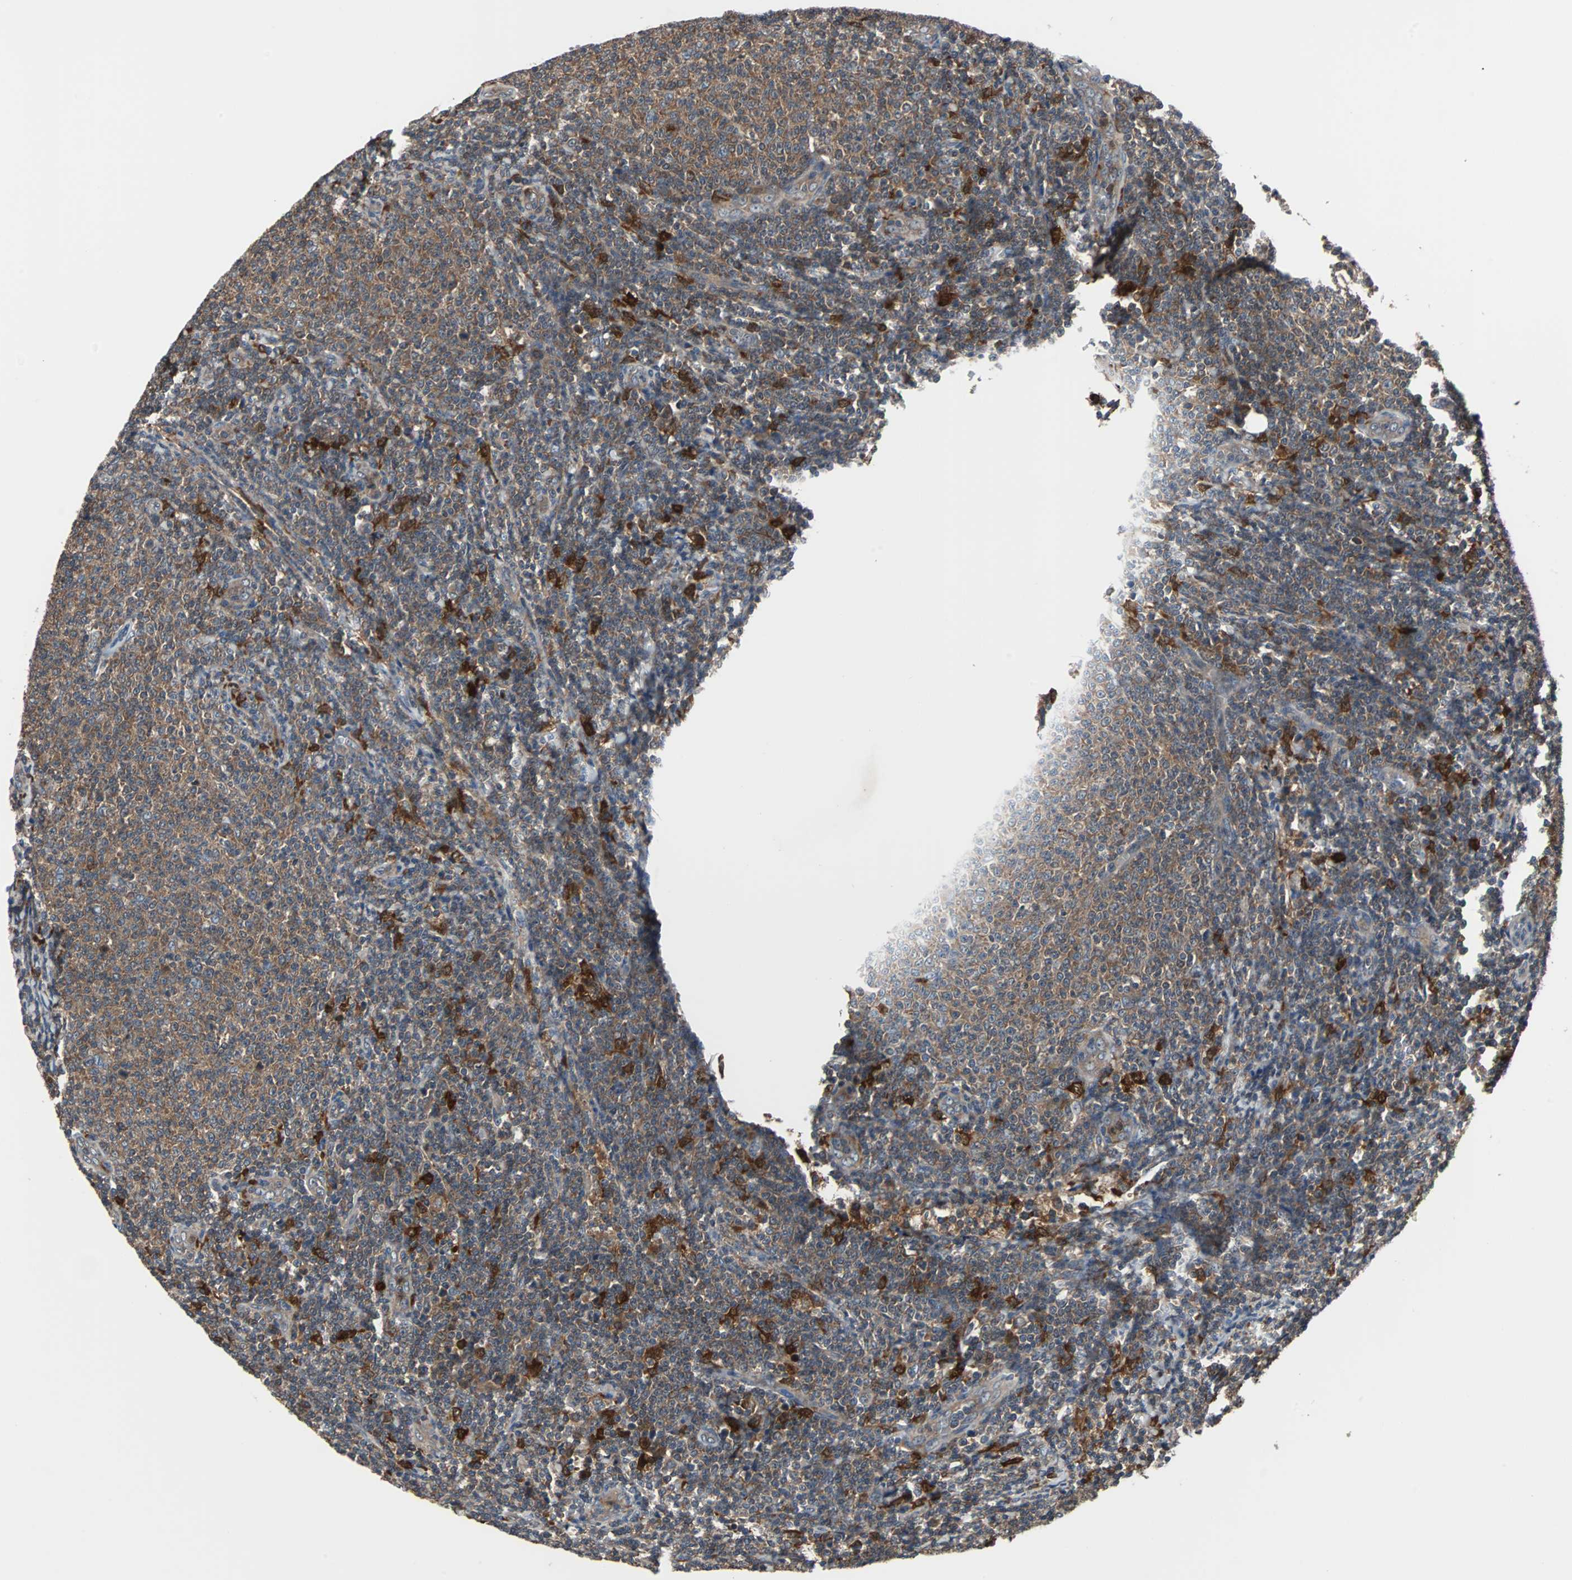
{"staining": {"intensity": "moderate", "quantity": ">75%", "location": "cytoplasmic/membranous"}, "tissue": "lymphoma", "cell_type": "Tumor cells", "image_type": "cancer", "snomed": [{"axis": "morphology", "description": "Malignant lymphoma, non-Hodgkin's type, Low grade"}, {"axis": "topography", "description": "Lymph node"}], "caption": "Lymphoma tissue demonstrates moderate cytoplasmic/membranous staining in approximately >75% of tumor cells, visualized by immunohistochemistry.", "gene": "PAK1", "patient": {"sex": "male", "age": 66}}